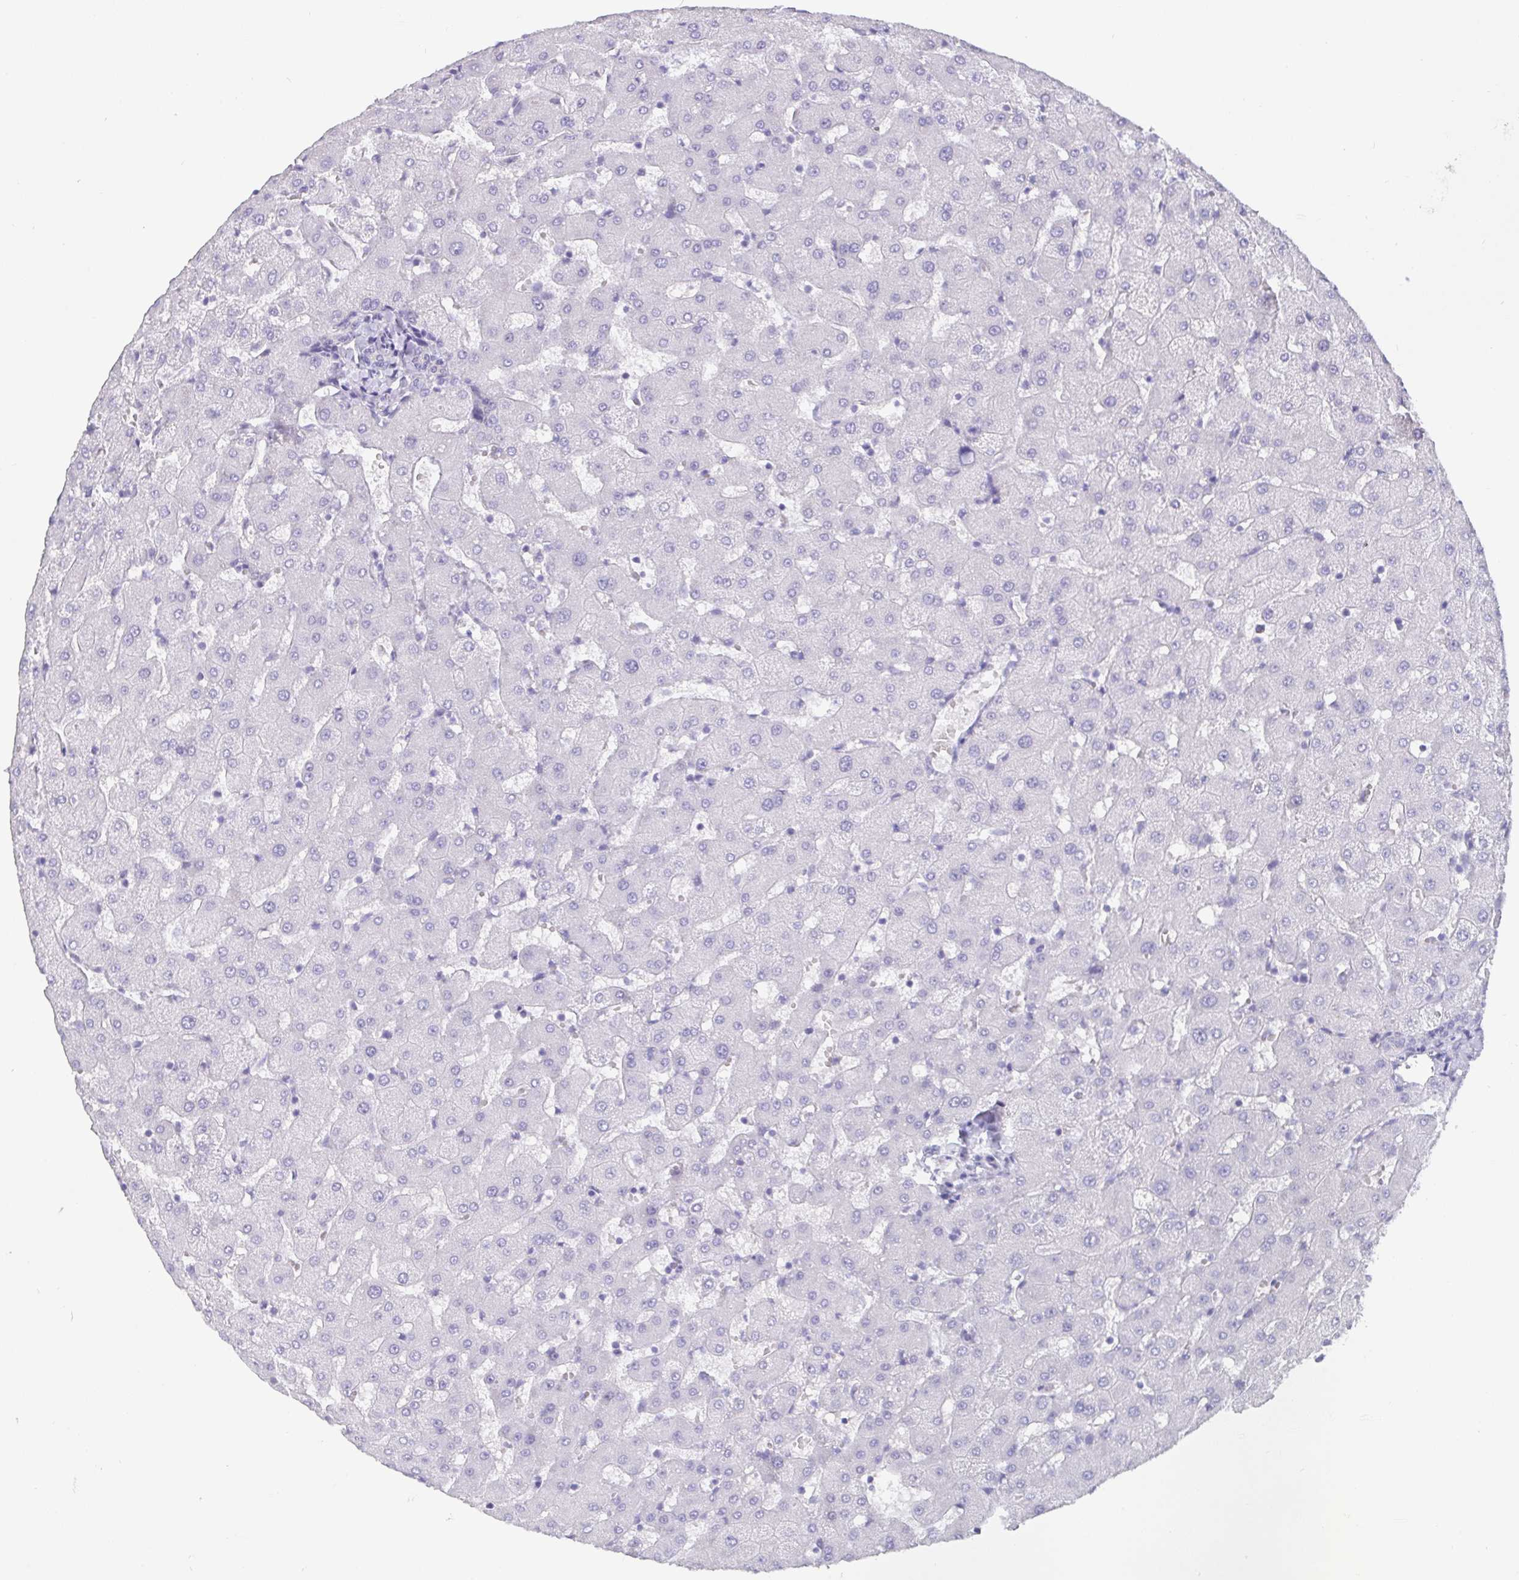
{"staining": {"intensity": "negative", "quantity": "none", "location": "none"}, "tissue": "liver", "cell_type": "Cholangiocytes", "image_type": "normal", "snomed": [{"axis": "morphology", "description": "Normal tissue, NOS"}, {"axis": "topography", "description": "Liver"}], "caption": "Protein analysis of normal liver shows no significant expression in cholangiocytes. Nuclei are stained in blue.", "gene": "SCGN", "patient": {"sex": "female", "age": 63}}